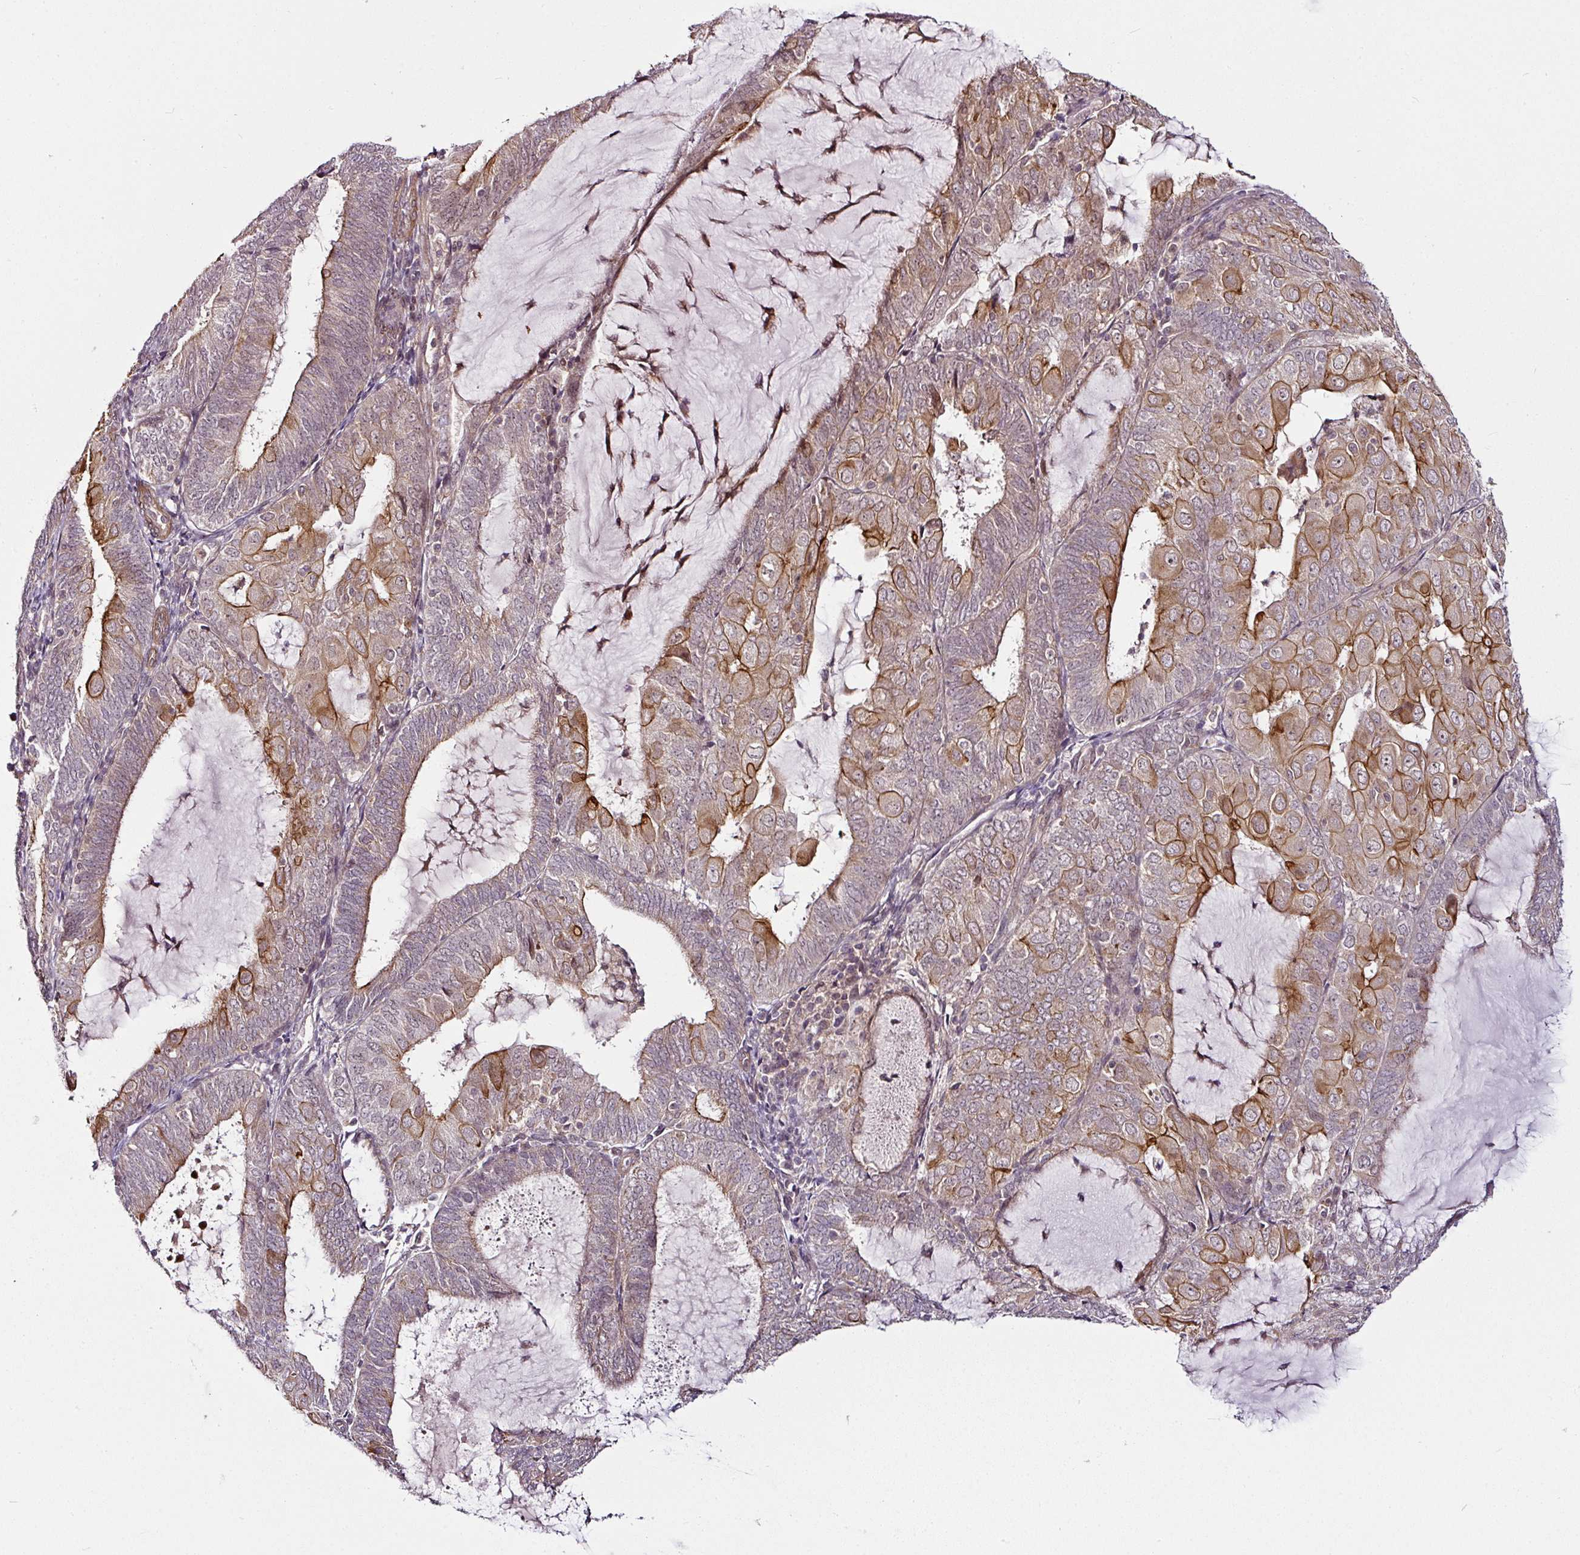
{"staining": {"intensity": "strong", "quantity": "25%-75%", "location": "cytoplasmic/membranous"}, "tissue": "endometrial cancer", "cell_type": "Tumor cells", "image_type": "cancer", "snomed": [{"axis": "morphology", "description": "Adenocarcinoma, NOS"}, {"axis": "topography", "description": "Endometrium"}], "caption": "An image of endometrial adenocarcinoma stained for a protein demonstrates strong cytoplasmic/membranous brown staining in tumor cells. Immunohistochemistry (ihc) stains the protein in brown and the nuclei are stained blue.", "gene": "DCAF13", "patient": {"sex": "female", "age": 81}}